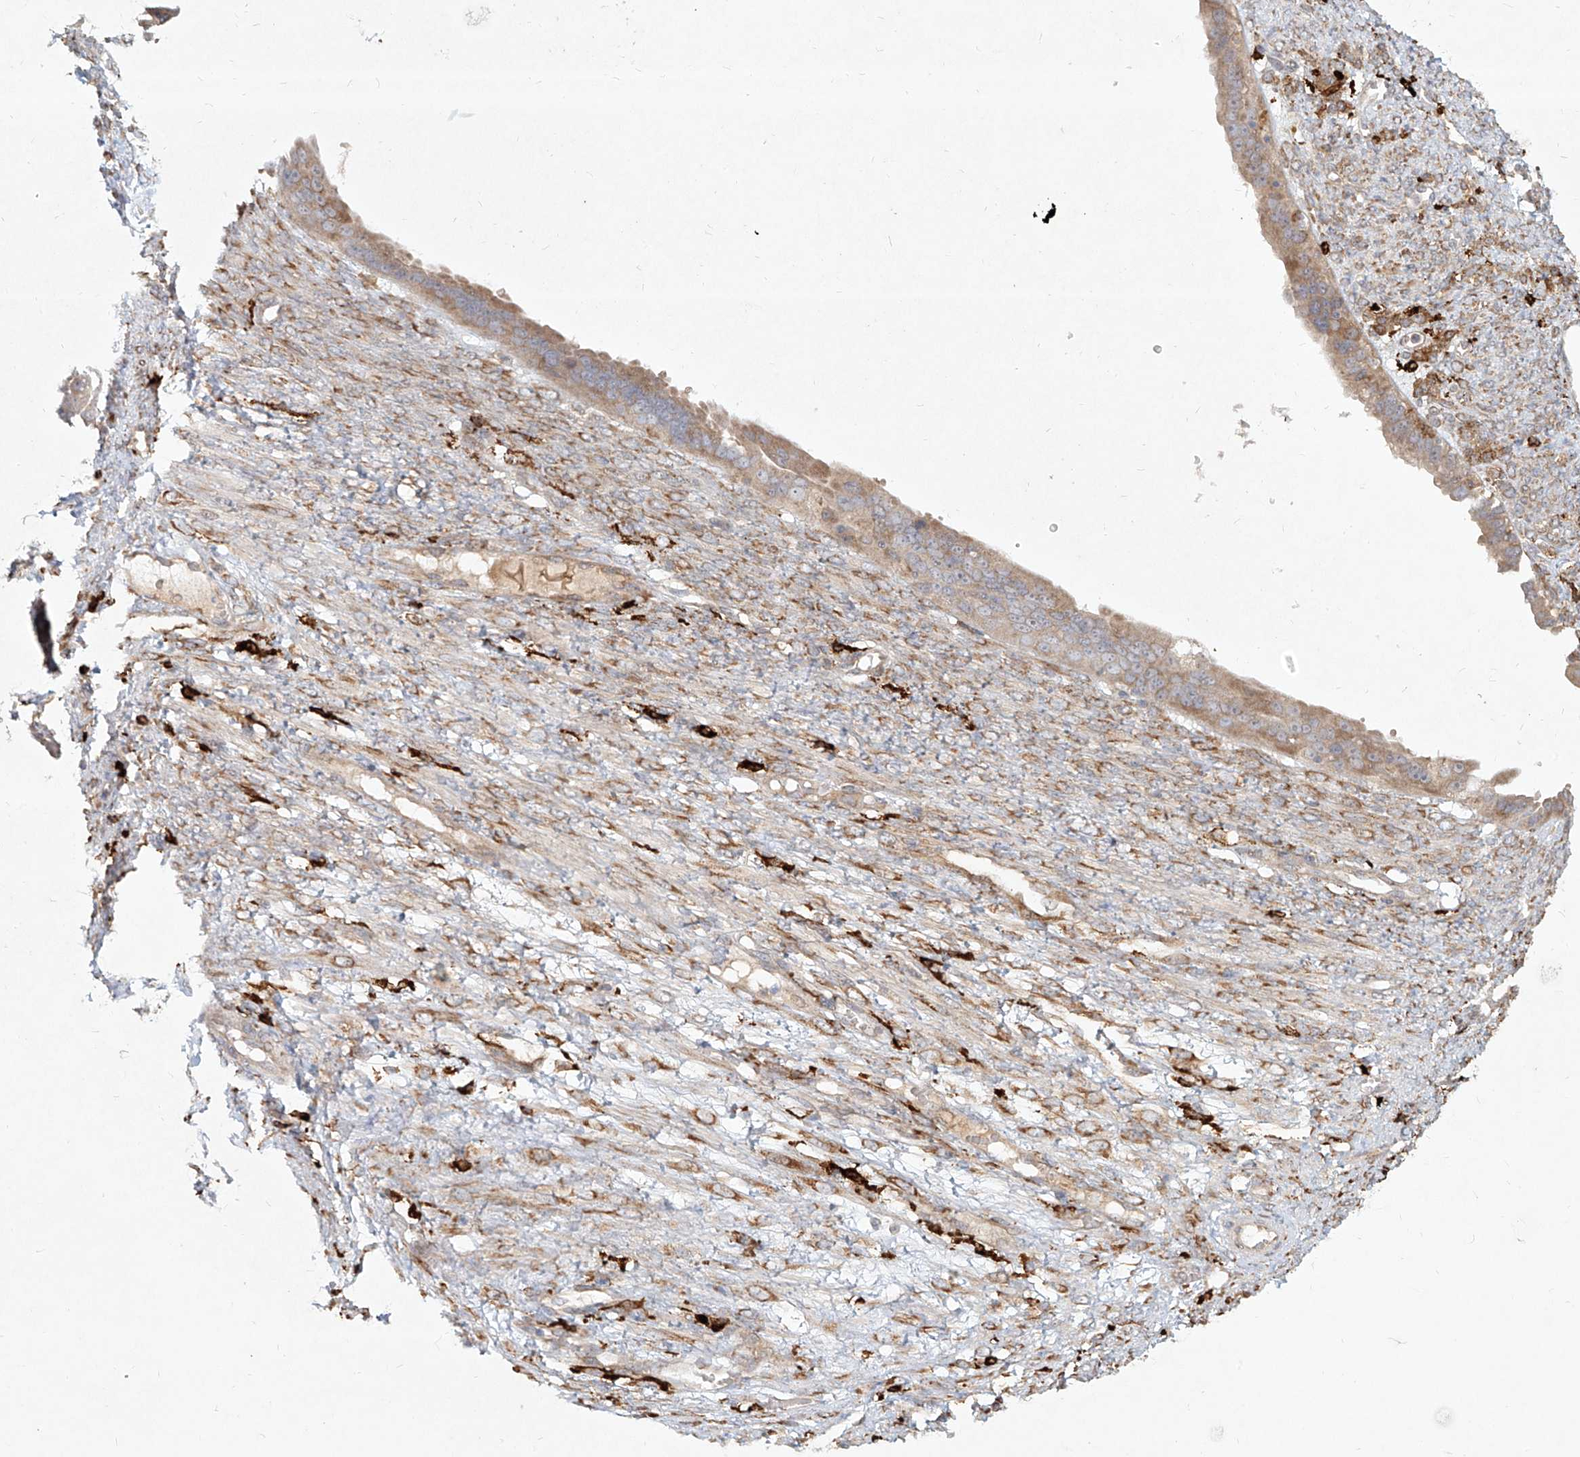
{"staining": {"intensity": "weak", "quantity": ">75%", "location": "cytoplasmic/membranous"}, "tissue": "ovarian cancer", "cell_type": "Tumor cells", "image_type": "cancer", "snomed": [{"axis": "morphology", "description": "Cystadenocarcinoma, serous, NOS"}, {"axis": "topography", "description": "Ovary"}], "caption": "About >75% of tumor cells in ovarian cancer reveal weak cytoplasmic/membranous protein staining as visualized by brown immunohistochemical staining.", "gene": "CD209", "patient": {"sex": "female", "age": 58}}